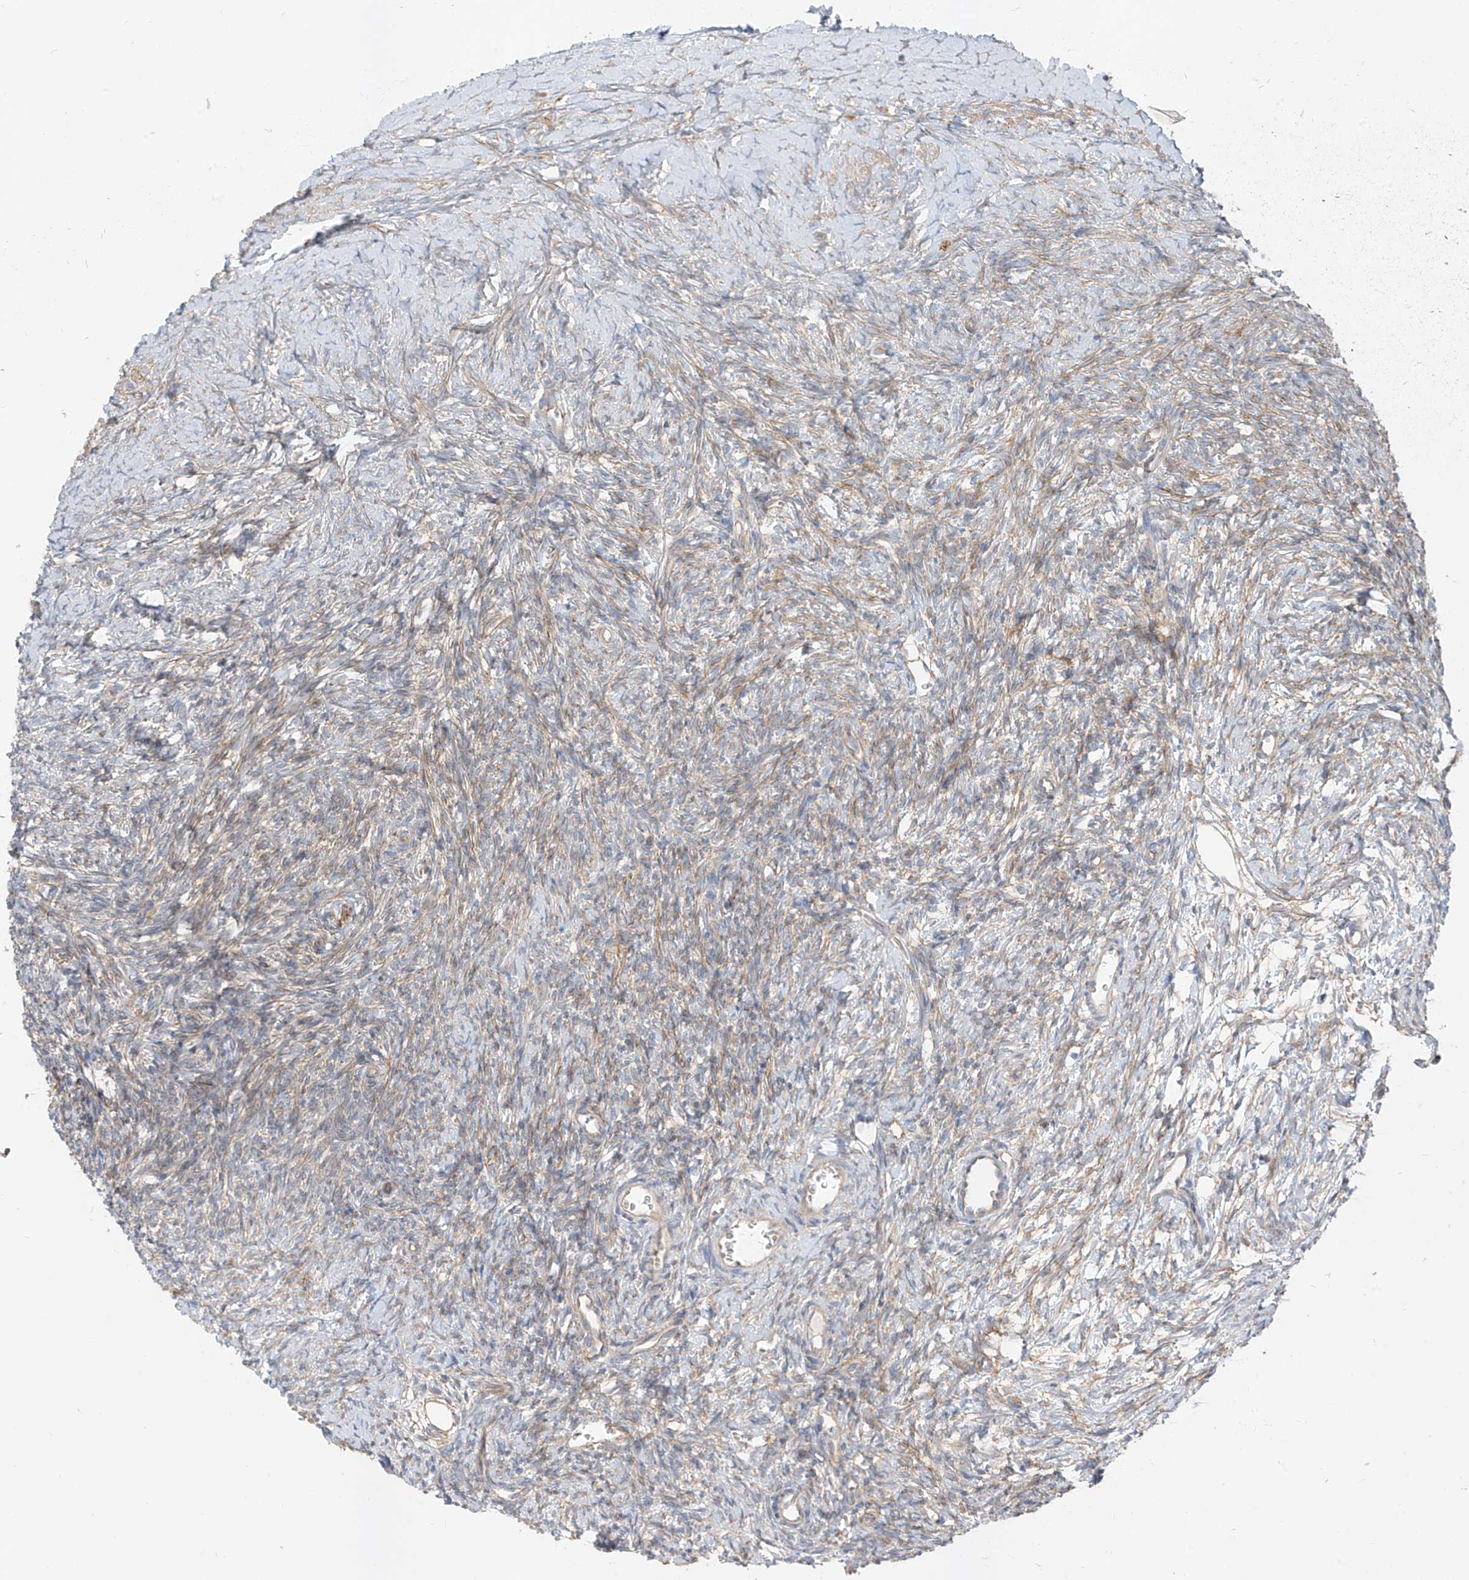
{"staining": {"intensity": "weak", "quantity": "25%-75%", "location": "cytoplasmic/membranous"}, "tissue": "ovary", "cell_type": "Ovarian stroma cells", "image_type": "normal", "snomed": [{"axis": "morphology", "description": "Normal tissue, NOS"}, {"axis": "morphology", "description": "Developmental malformation"}, {"axis": "topography", "description": "Ovary"}], "caption": "The immunohistochemical stain highlights weak cytoplasmic/membranous expression in ovarian stroma cells of normal ovary. The protein of interest is stained brown, and the nuclei are stained in blue (DAB (3,3'-diaminobenzidine) IHC with brightfield microscopy, high magnification).", "gene": "EPHX4", "patient": {"sex": "female", "age": 39}}